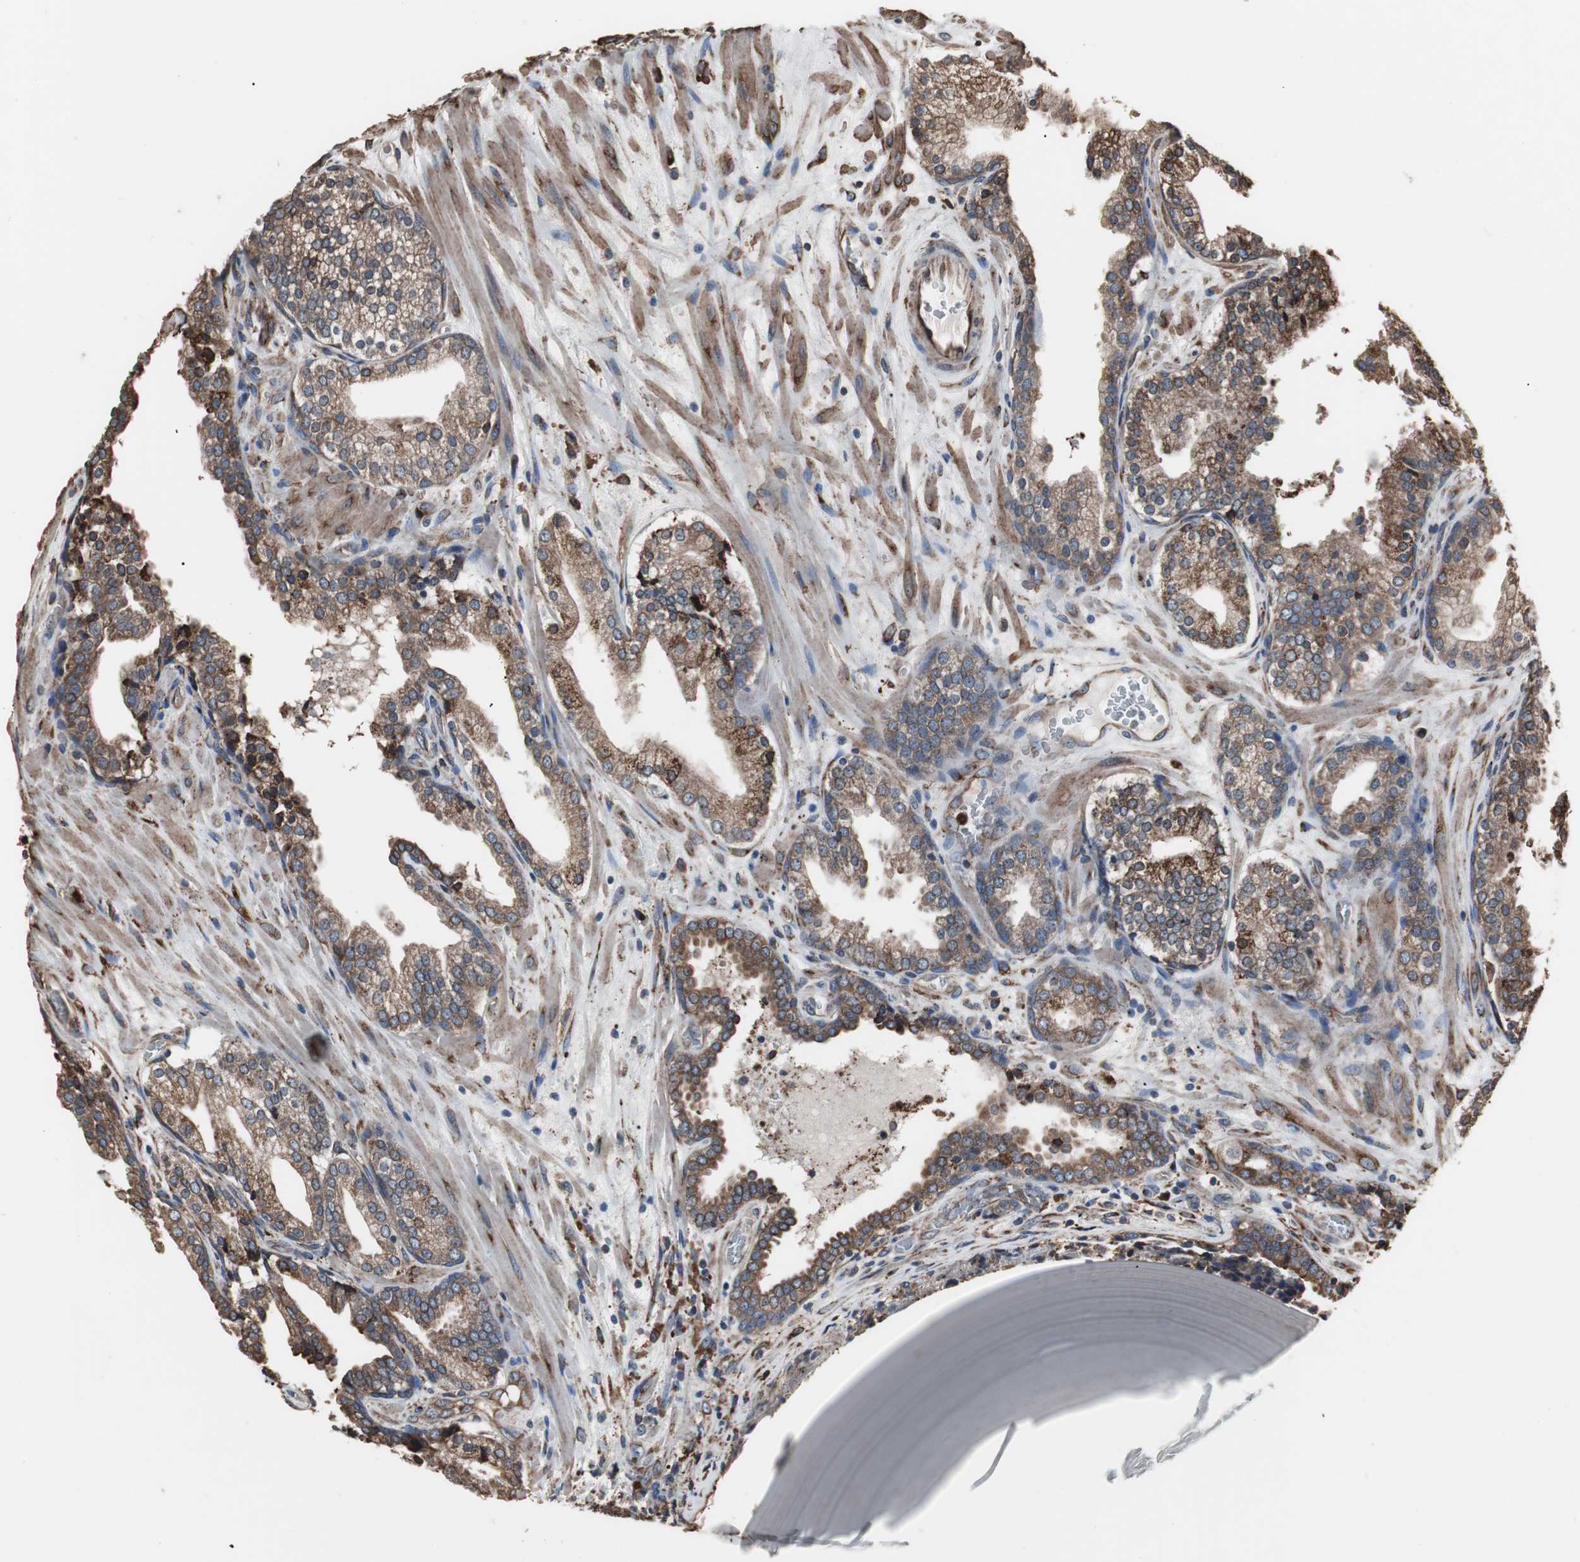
{"staining": {"intensity": "moderate", "quantity": ">75%", "location": "cytoplasmic/membranous"}, "tissue": "prostate cancer", "cell_type": "Tumor cells", "image_type": "cancer", "snomed": [{"axis": "morphology", "description": "Adenocarcinoma, High grade"}, {"axis": "topography", "description": "Prostate"}], "caption": "Protein analysis of prostate adenocarcinoma (high-grade) tissue shows moderate cytoplasmic/membranous positivity in about >75% of tumor cells.", "gene": "CALU", "patient": {"sex": "male", "age": 68}}